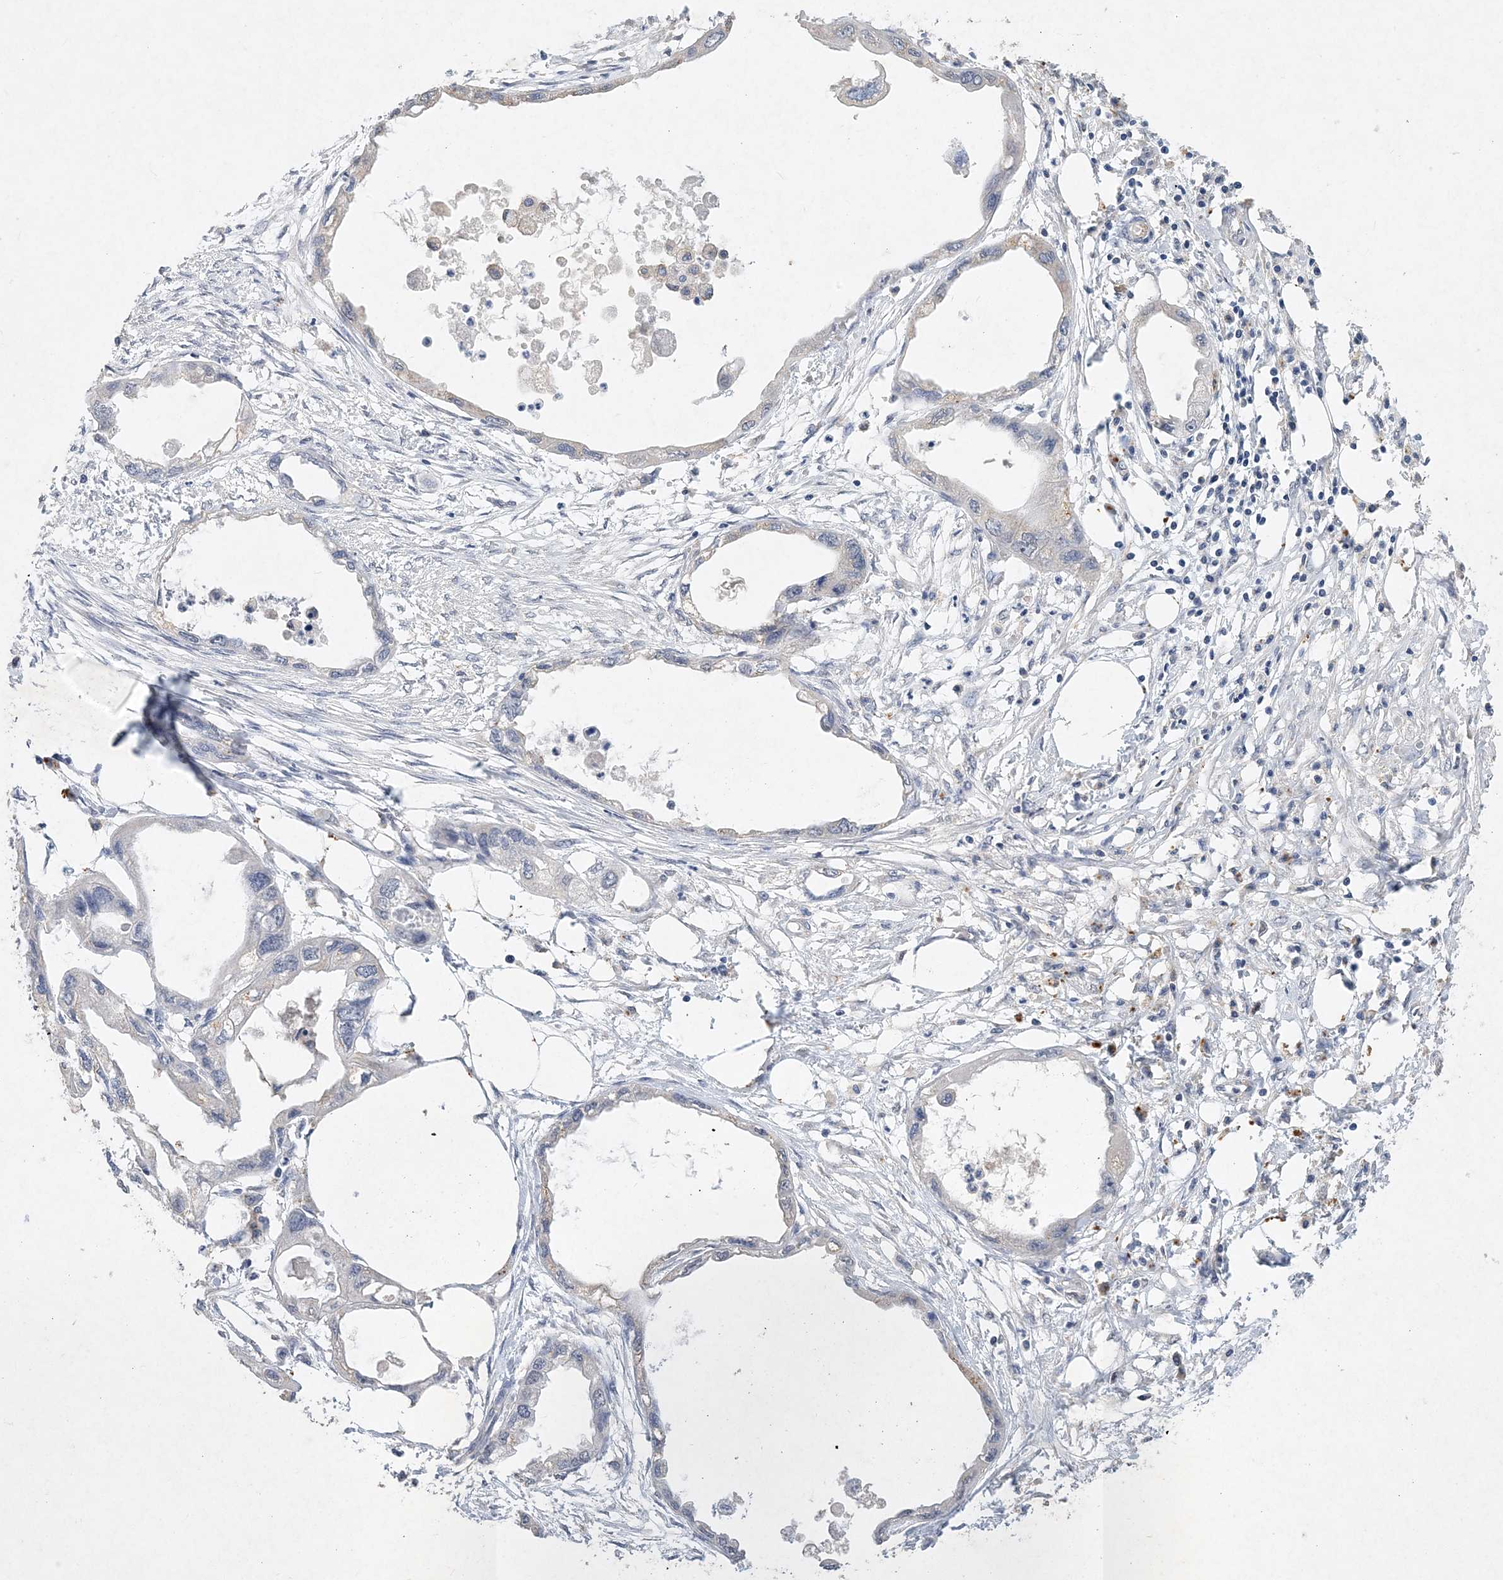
{"staining": {"intensity": "negative", "quantity": "none", "location": "none"}, "tissue": "endometrial cancer", "cell_type": "Tumor cells", "image_type": "cancer", "snomed": [{"axis": "morphology", "description": "Adenocarcinoma, NOS"}, {"axis": "morphology", "description": "Adenocarcinoma, metastatic, NOS"}, {"axis": "topography", "description": "Adipose tissue"}, {"axis": "topography", "description": "Endometrium"}], "caption": "This is an IHC photomicrograph of human endometrial cancer (metastatic adenocarcinoma). There is no expression in tumor cells.", "gene": "C11orf58", "patient": {"sex": "female", "age": 67}}